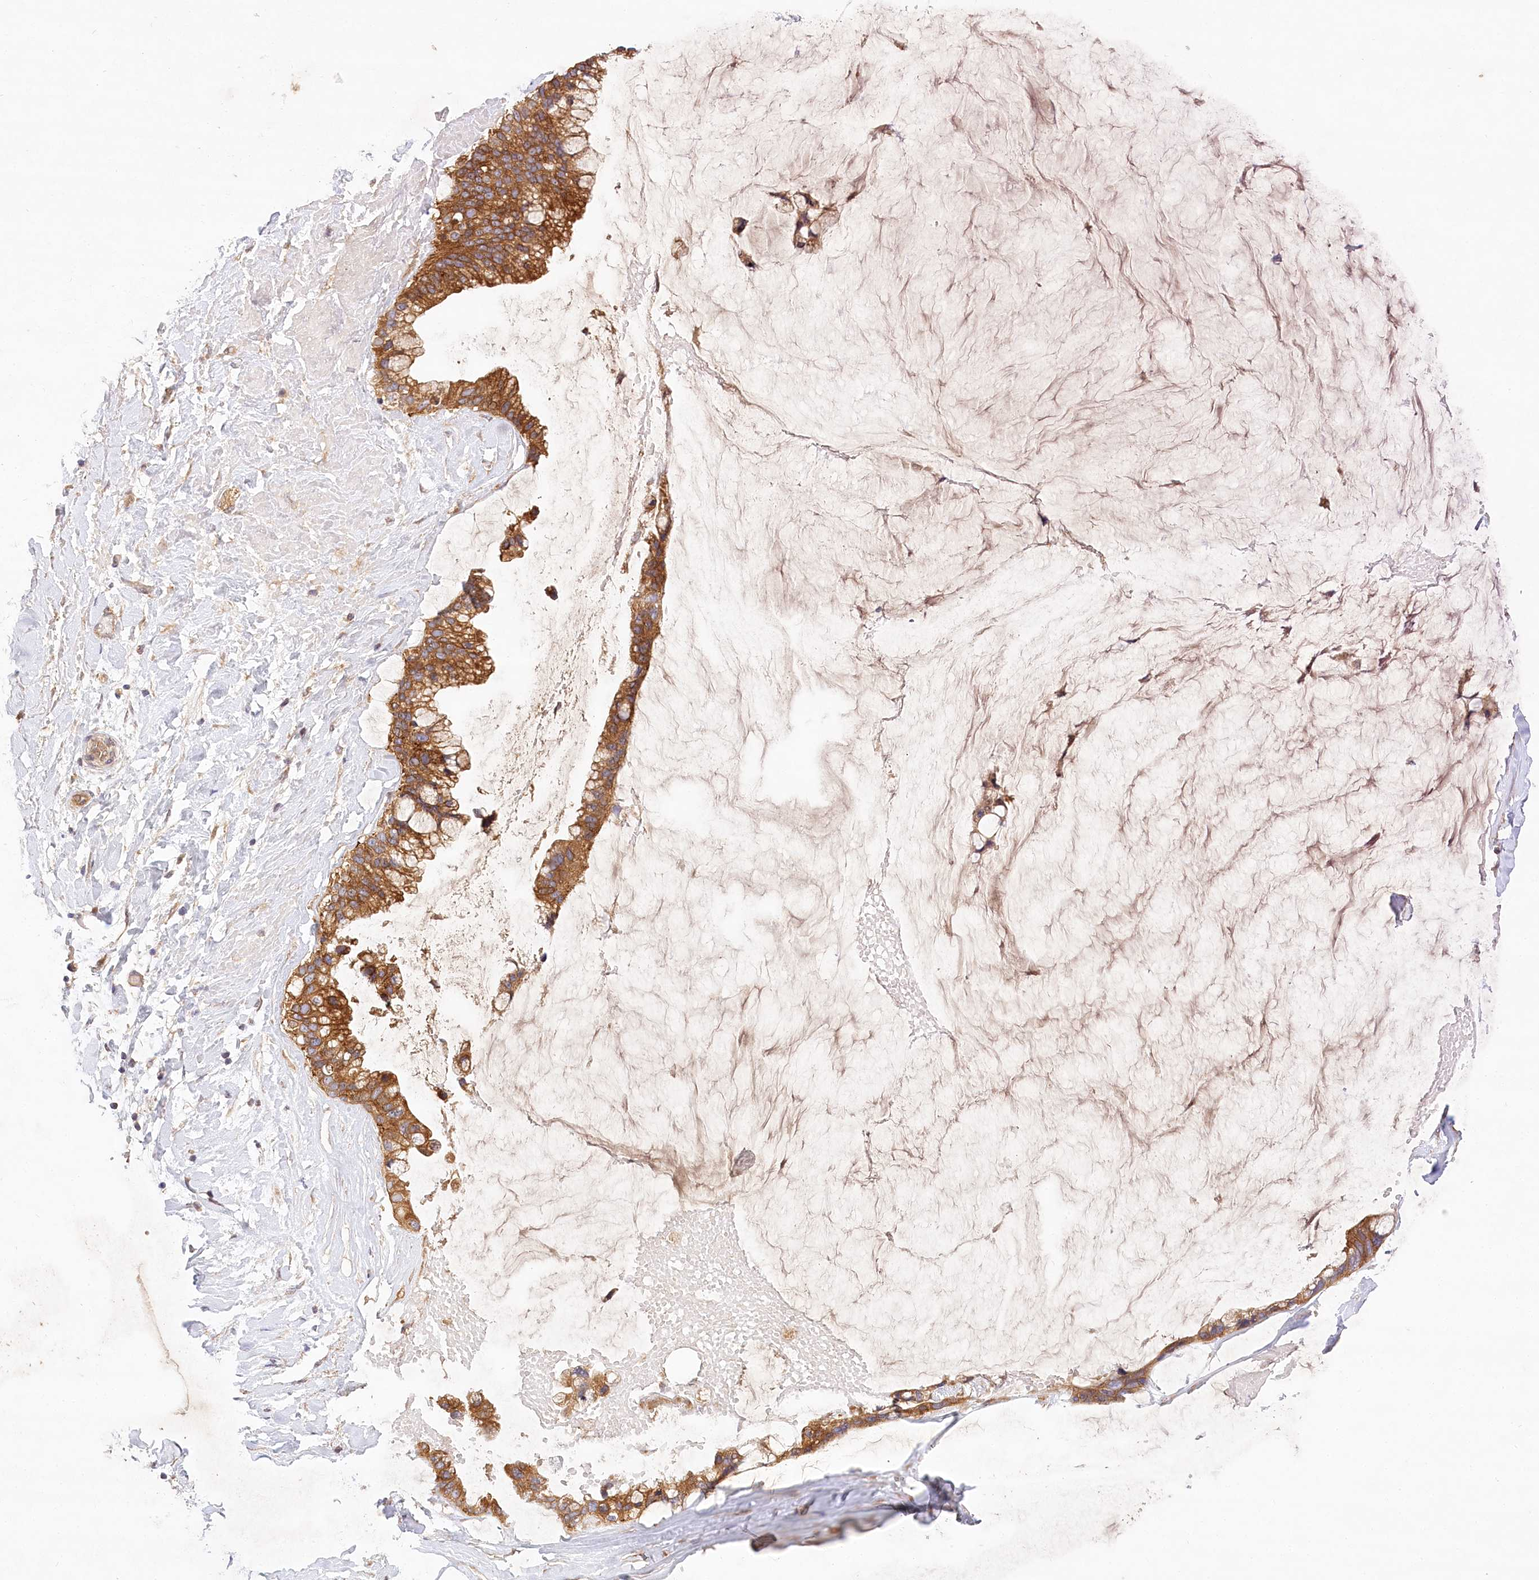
{"staining": {"intensity": "strong", "quantity": ">75%", "location": "cytoplasmic/membranous"}, "tissue": "ovarian cancer", "cell_type": "Tumor cells", "image_type": "cancer", "snomed": [{"axis": "morphology", "description": "Cystadenocarcinoma, mucinous, NOS"}, {"axis": "topography", "description": "Ovary"}], "caption": "Ovarian mucinous cystadenocarcinoma was stained to show a protein in brown. There is high levels of strong cytoplasmic/membranous staining in approximately >75% of tumor cells.", "gene": "LSS", "patient": {"sex": "female", "age": 39}}